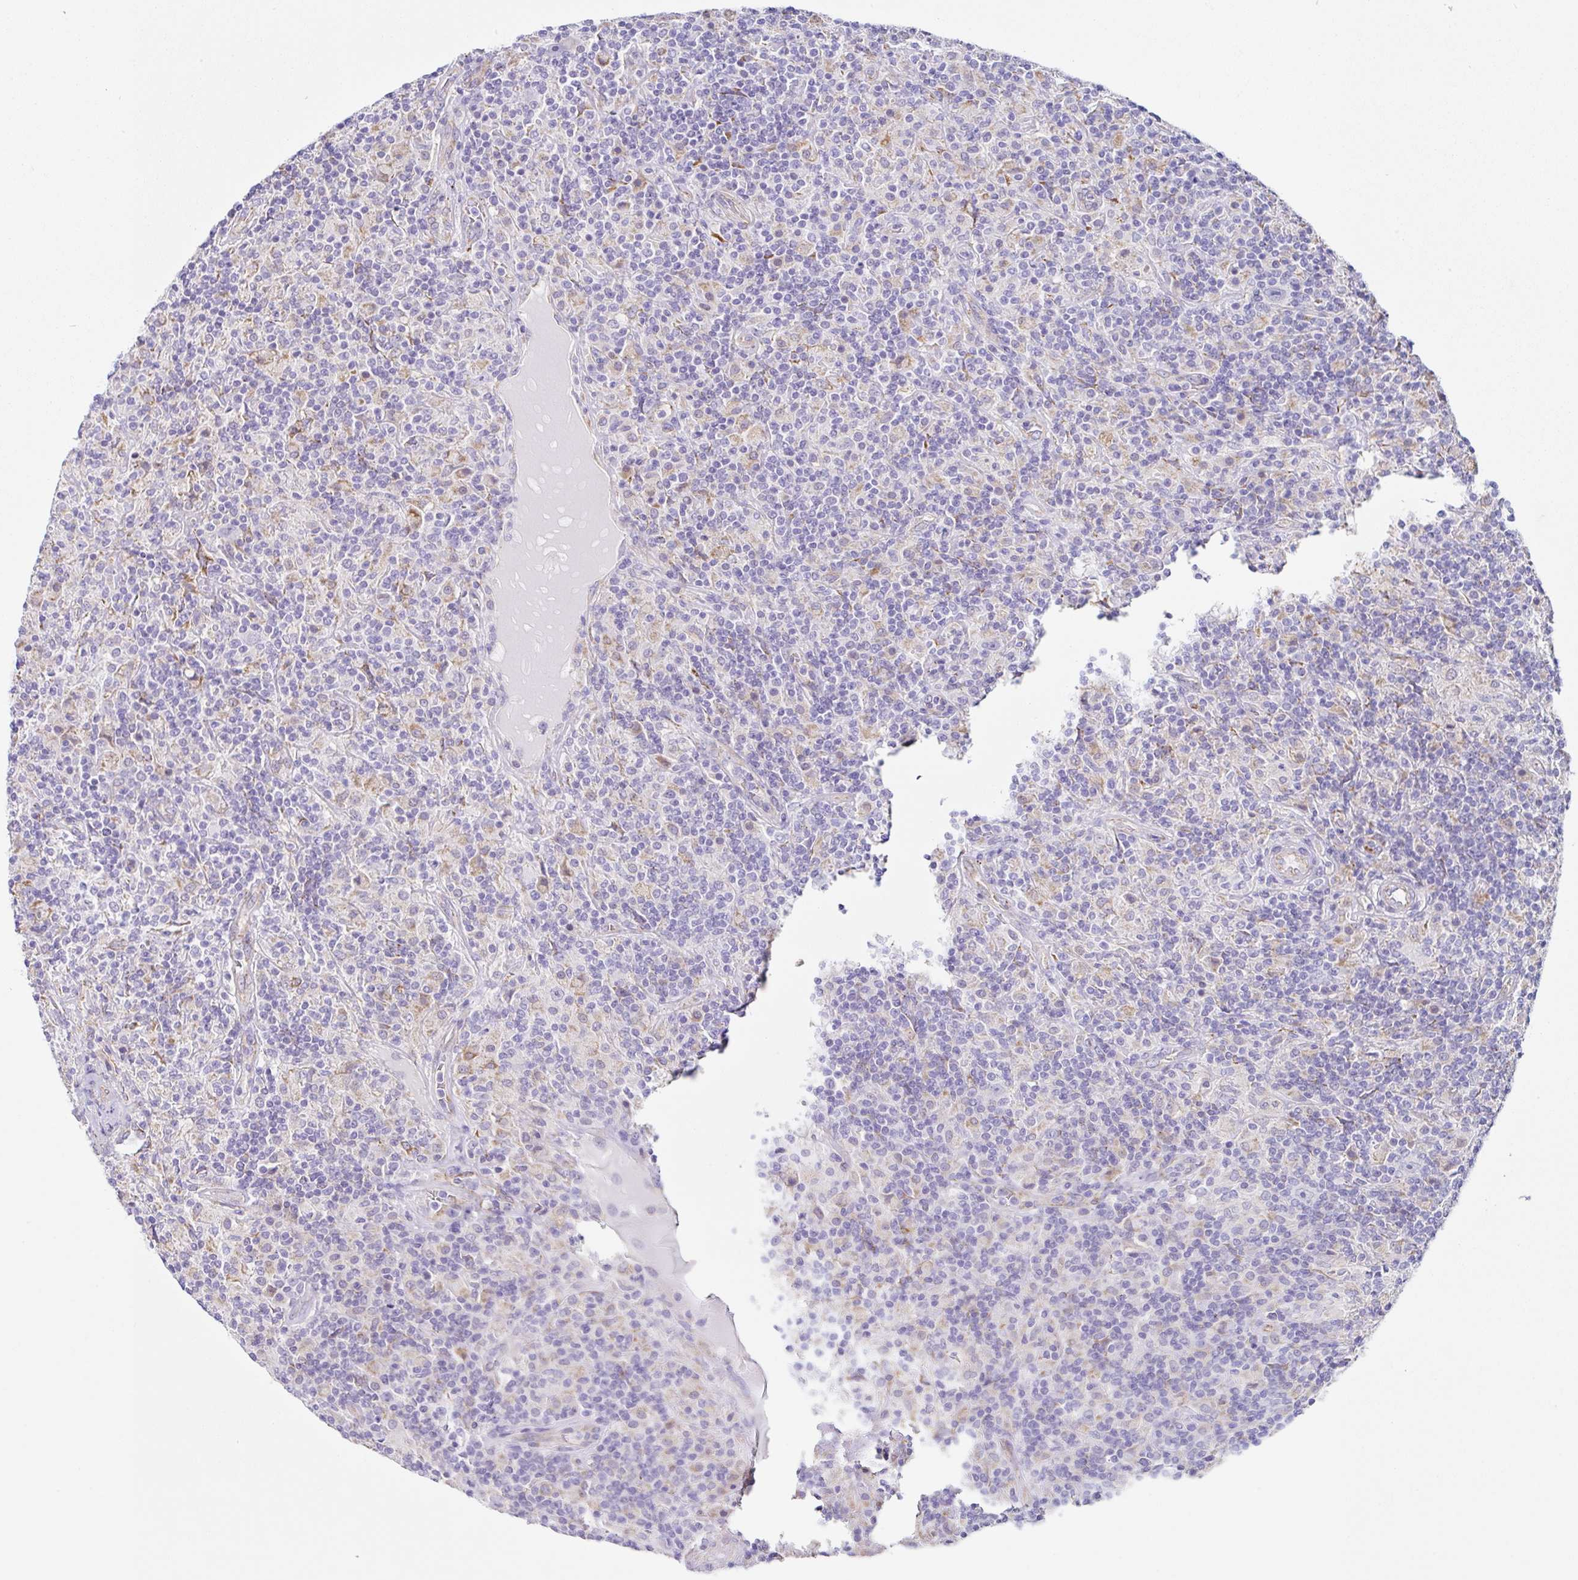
{"staining": {"intensity": "negative", "quantity": "none", "location": "none"}, "tissue": "lymphoma", "cell_type": "Tumor cells", "image_type": "cancer", "snomed": [{"axis": "morphology", "description": "Hodgkin's disease, NOS"}, {"axis": "topography", "description": "Lymph node"}], "caption": "Immunohistochemistry (IHC) of Hodgkin's disease shows no staining in tumor cells.", "gene": "DKK4", "patient": {"sex": "male", "age": 70}}